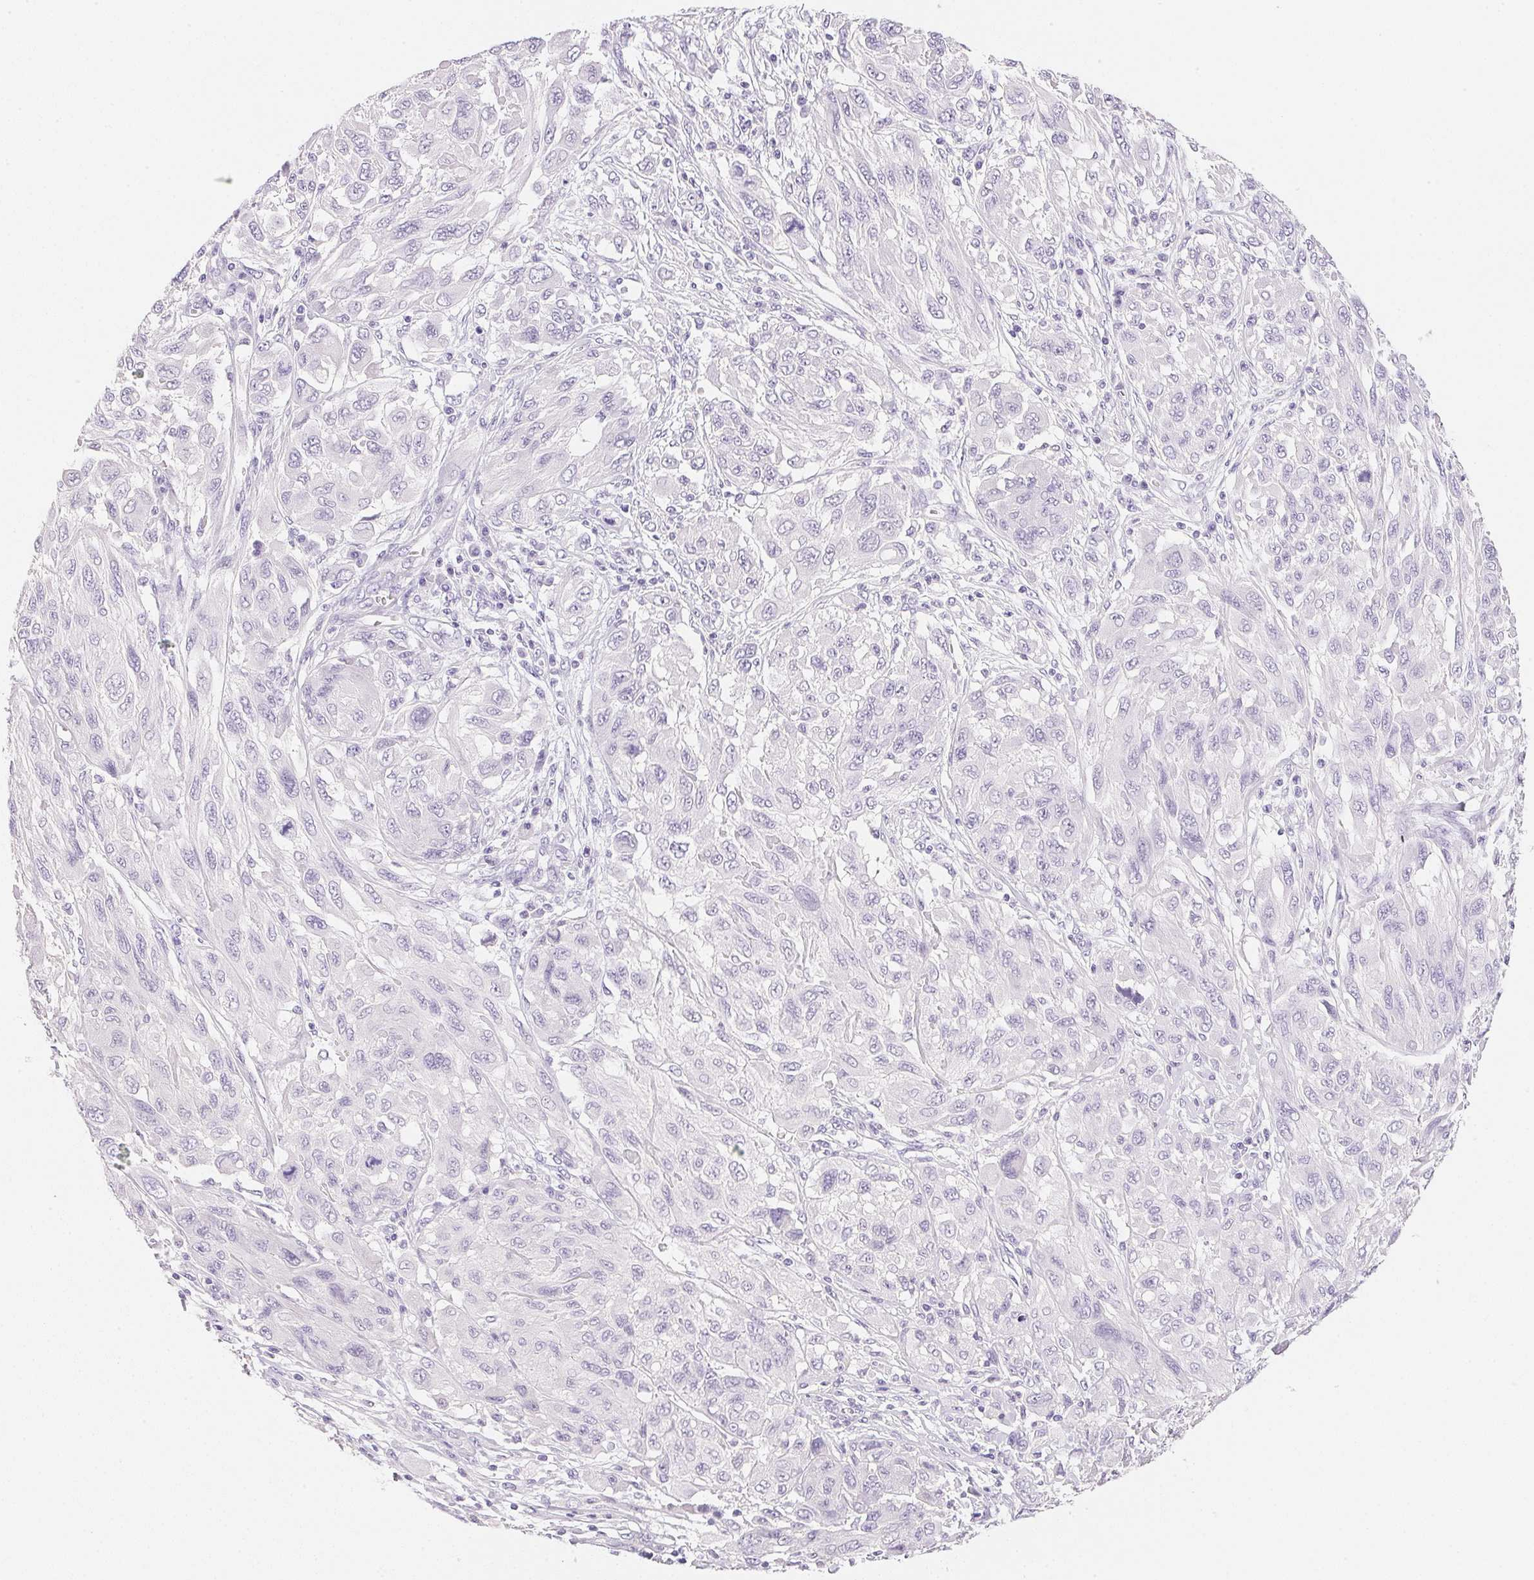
{"staining": {"intensity": "negative", "quantity": "none", "location": "none"}, "tissue": "melanoma", "cell_type": "Tumor cells", "image_type": "cancer", "snomed": [{"axis": "morphology", "description": "Malignant melanoma, NOS"}, {"axis": "topography", "description": "Skin"}], "caption": "This is a histopathology image of immunohistochemistry staining of malignant melanoma, which shows no positivity in tumor cells.", "gene": "ACP3", "patient": {"sex": "female", "age": 91}}